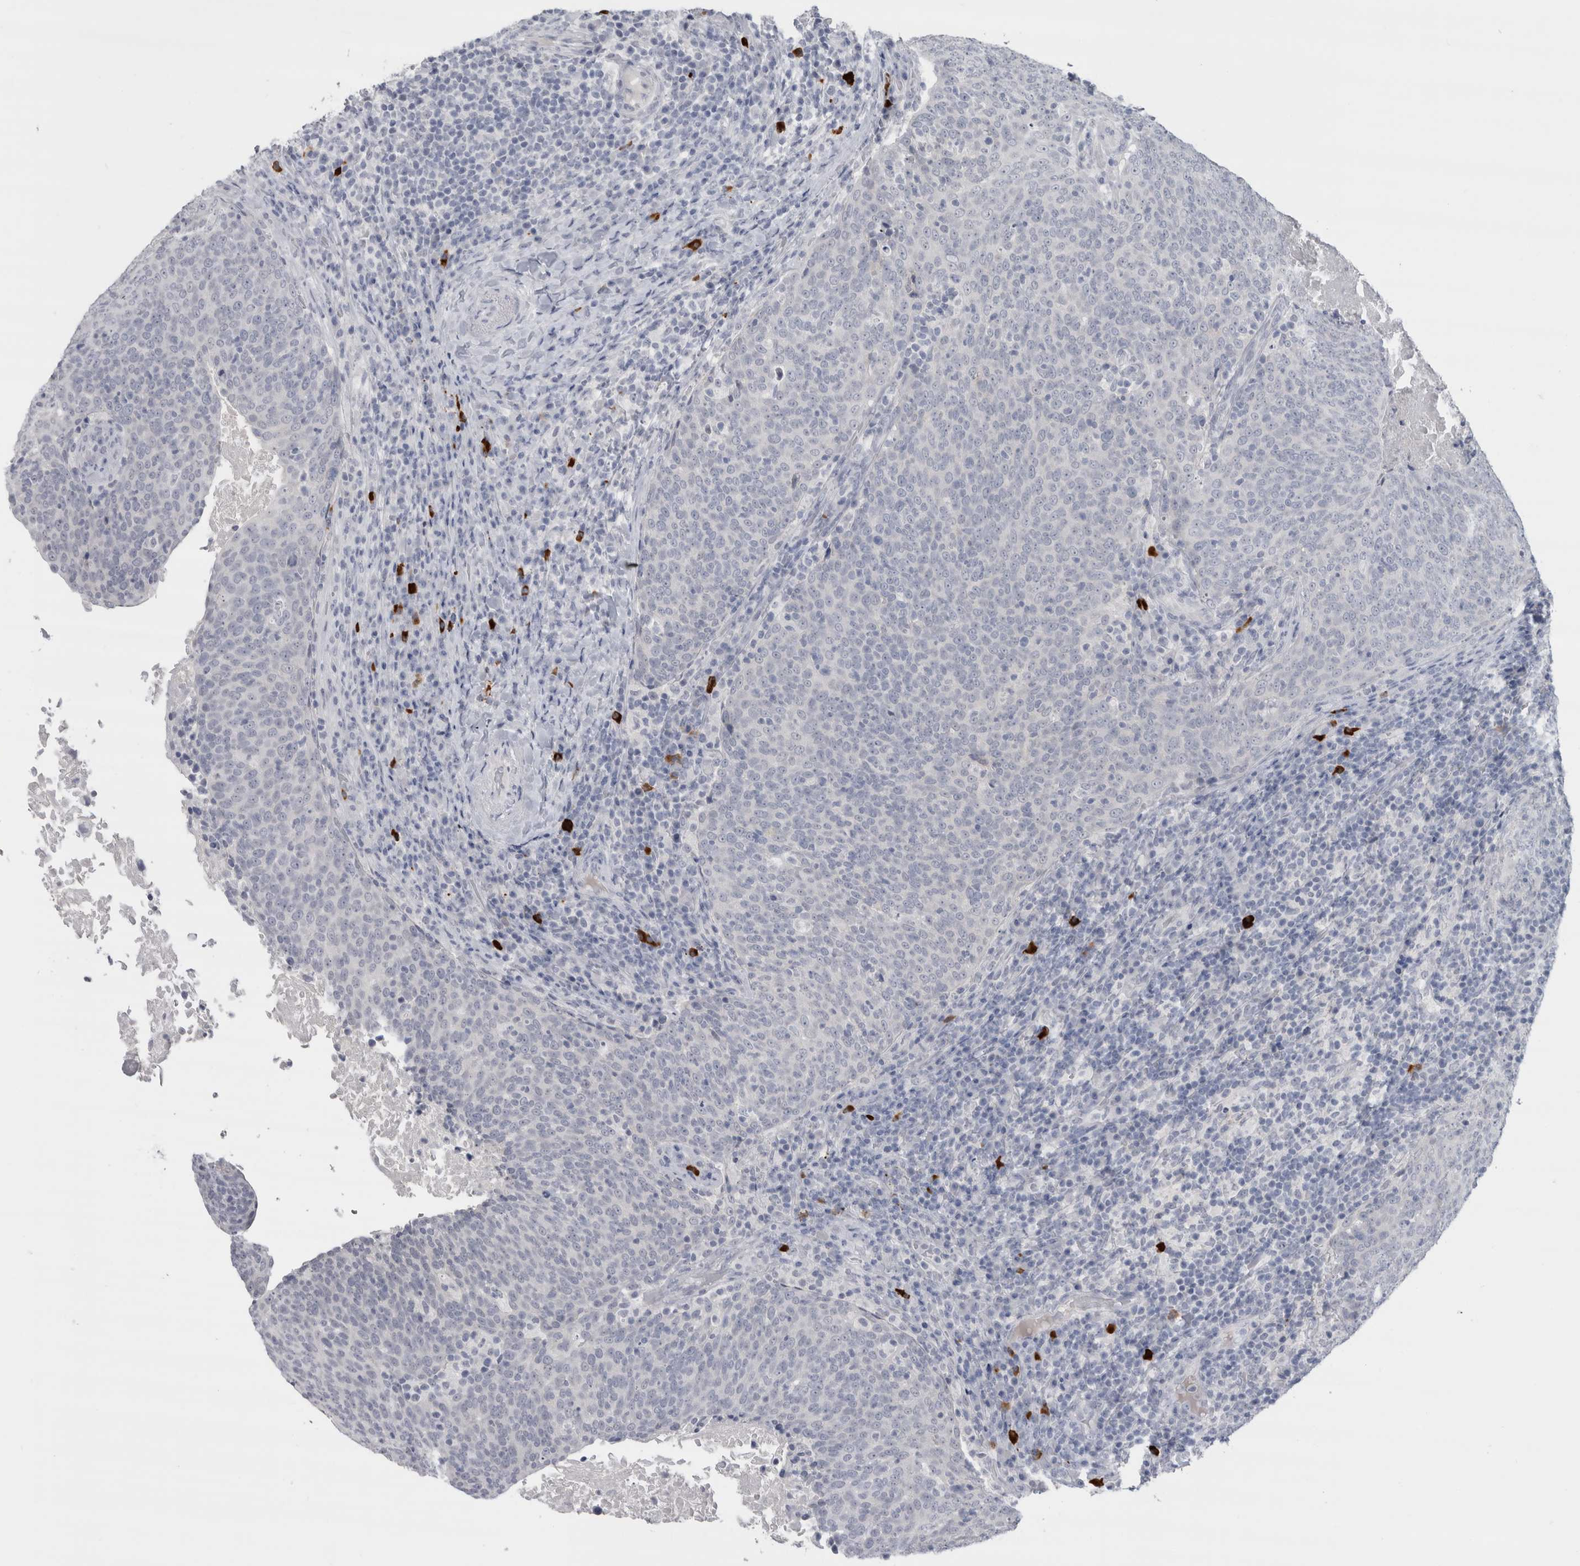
{"staining": {"intensity": "negative", "quantity": "none", "location": "none"}, "tissue": "head and neck cancer", "cell_type": "Tumor cells", "image_type": "cancer", "snomed": [{"axis": "morphology", "description": "Squamous cell carcinoma, NOS"}, {"axis": "morphology", "description": "Squamous cell carcinoma, metastatic, NOS"}, {"axis": "topography", "description": "Lymph node"}, {"axis": "topography", "description": "Head-Neck"}], "caption": "An image of head and neck metastatic squamous cell carcinoma stained for a protein exhibits no brown staining in tumor cells.", "gene": "CDH17", "patient": {"sex": "male", "age": 62}}